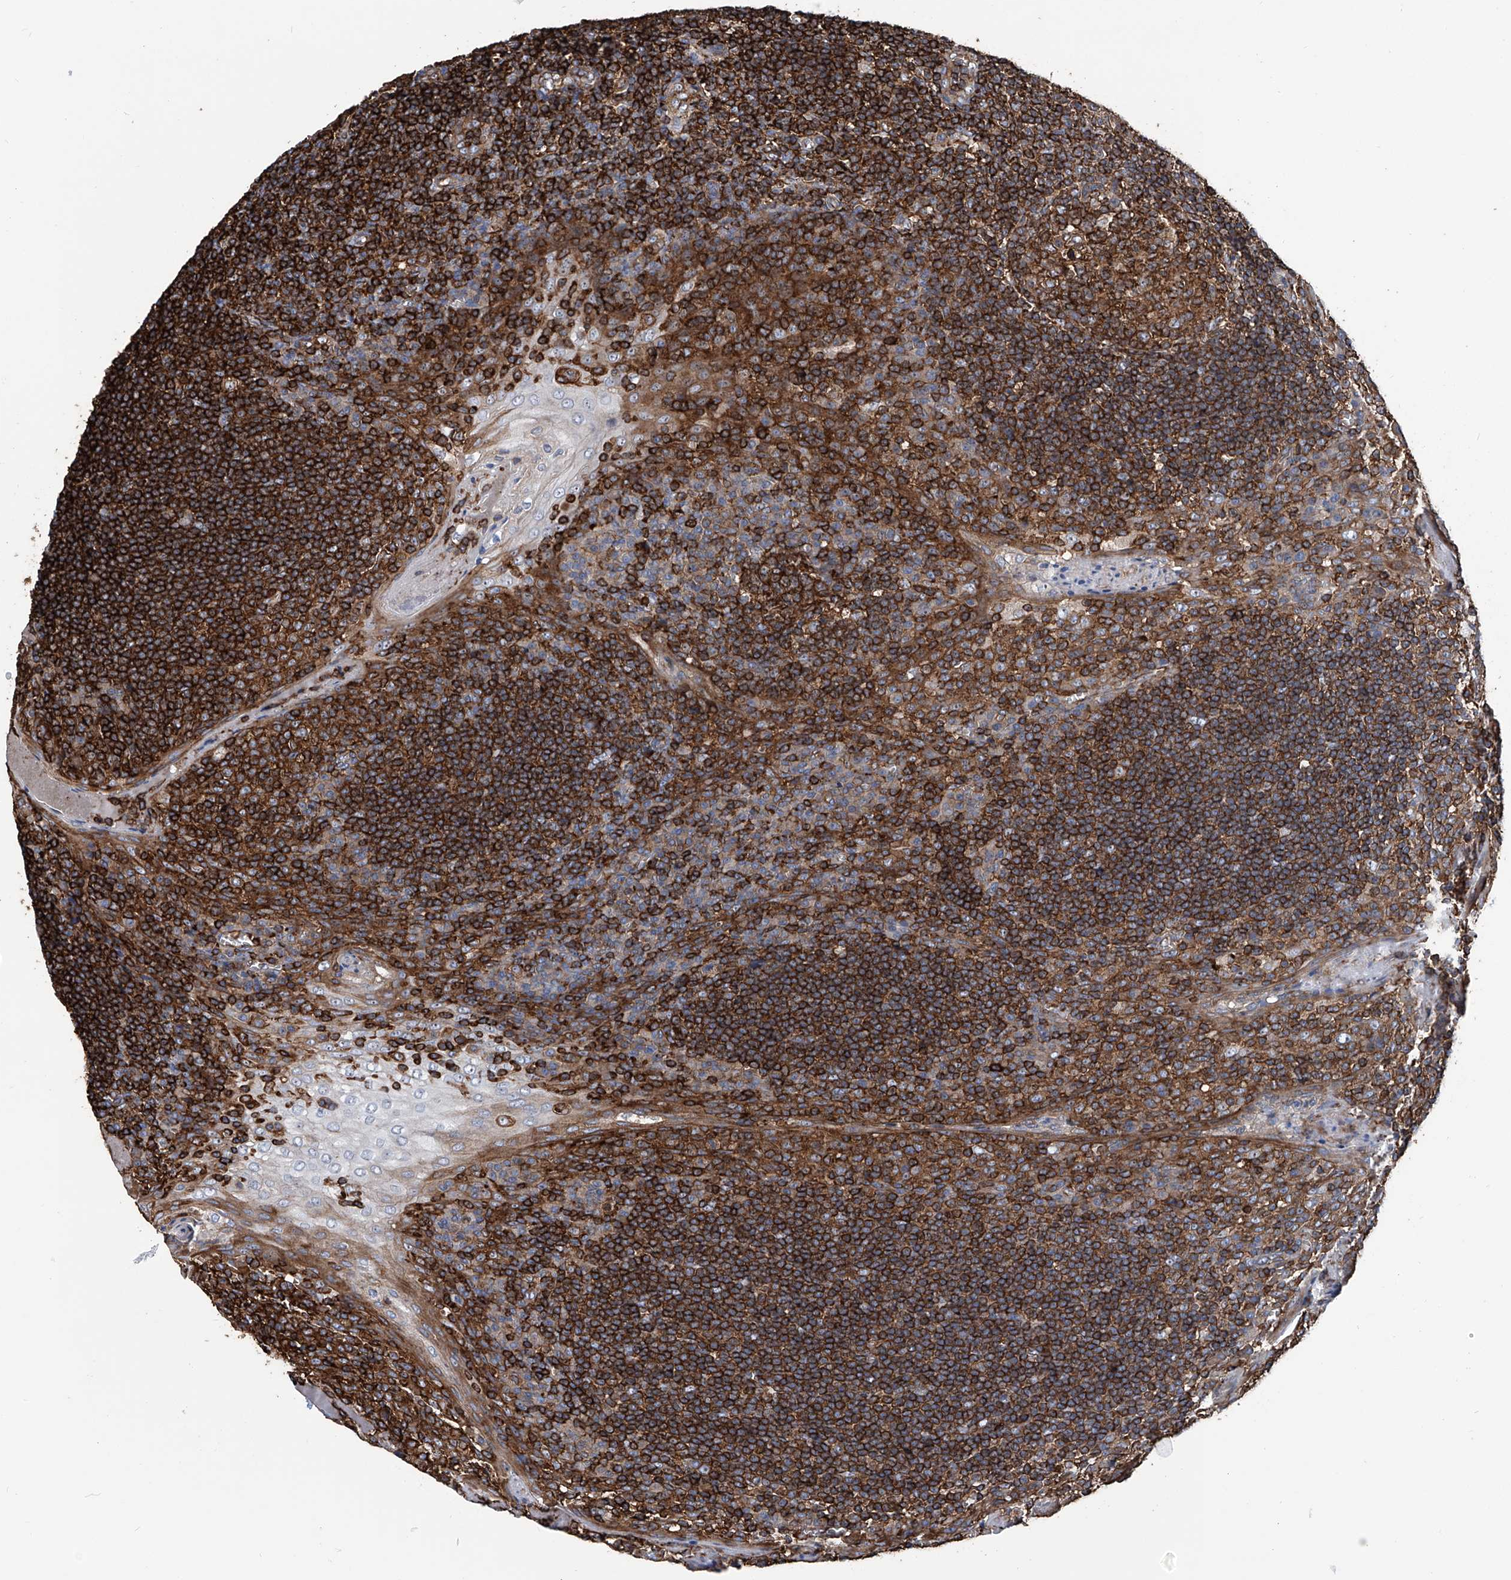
{"staining": {"intensity": "strong", "quantity": ">75%", "location": "cytoplasmic/membranous"}, "tissue": "tonsil", "cell_type": "Germinal center cells", "image_type": "normal", "snomed": [{"axis": "morphology", "description": "Normal tissue, NOS"}, {"axis": "topography", "description": "Tonsil"}], "caption": "A high-resolution photomicrograph shows IHC staining of unremarkable tonsil, which displays strong cytoplasmic/membranous staining in about >75% of germinal center cells. The protein is shown in brown color, while the nuclei are stained blue.", "gene": "ZNF484", "patient": {"sex": "male", "age": 27}}